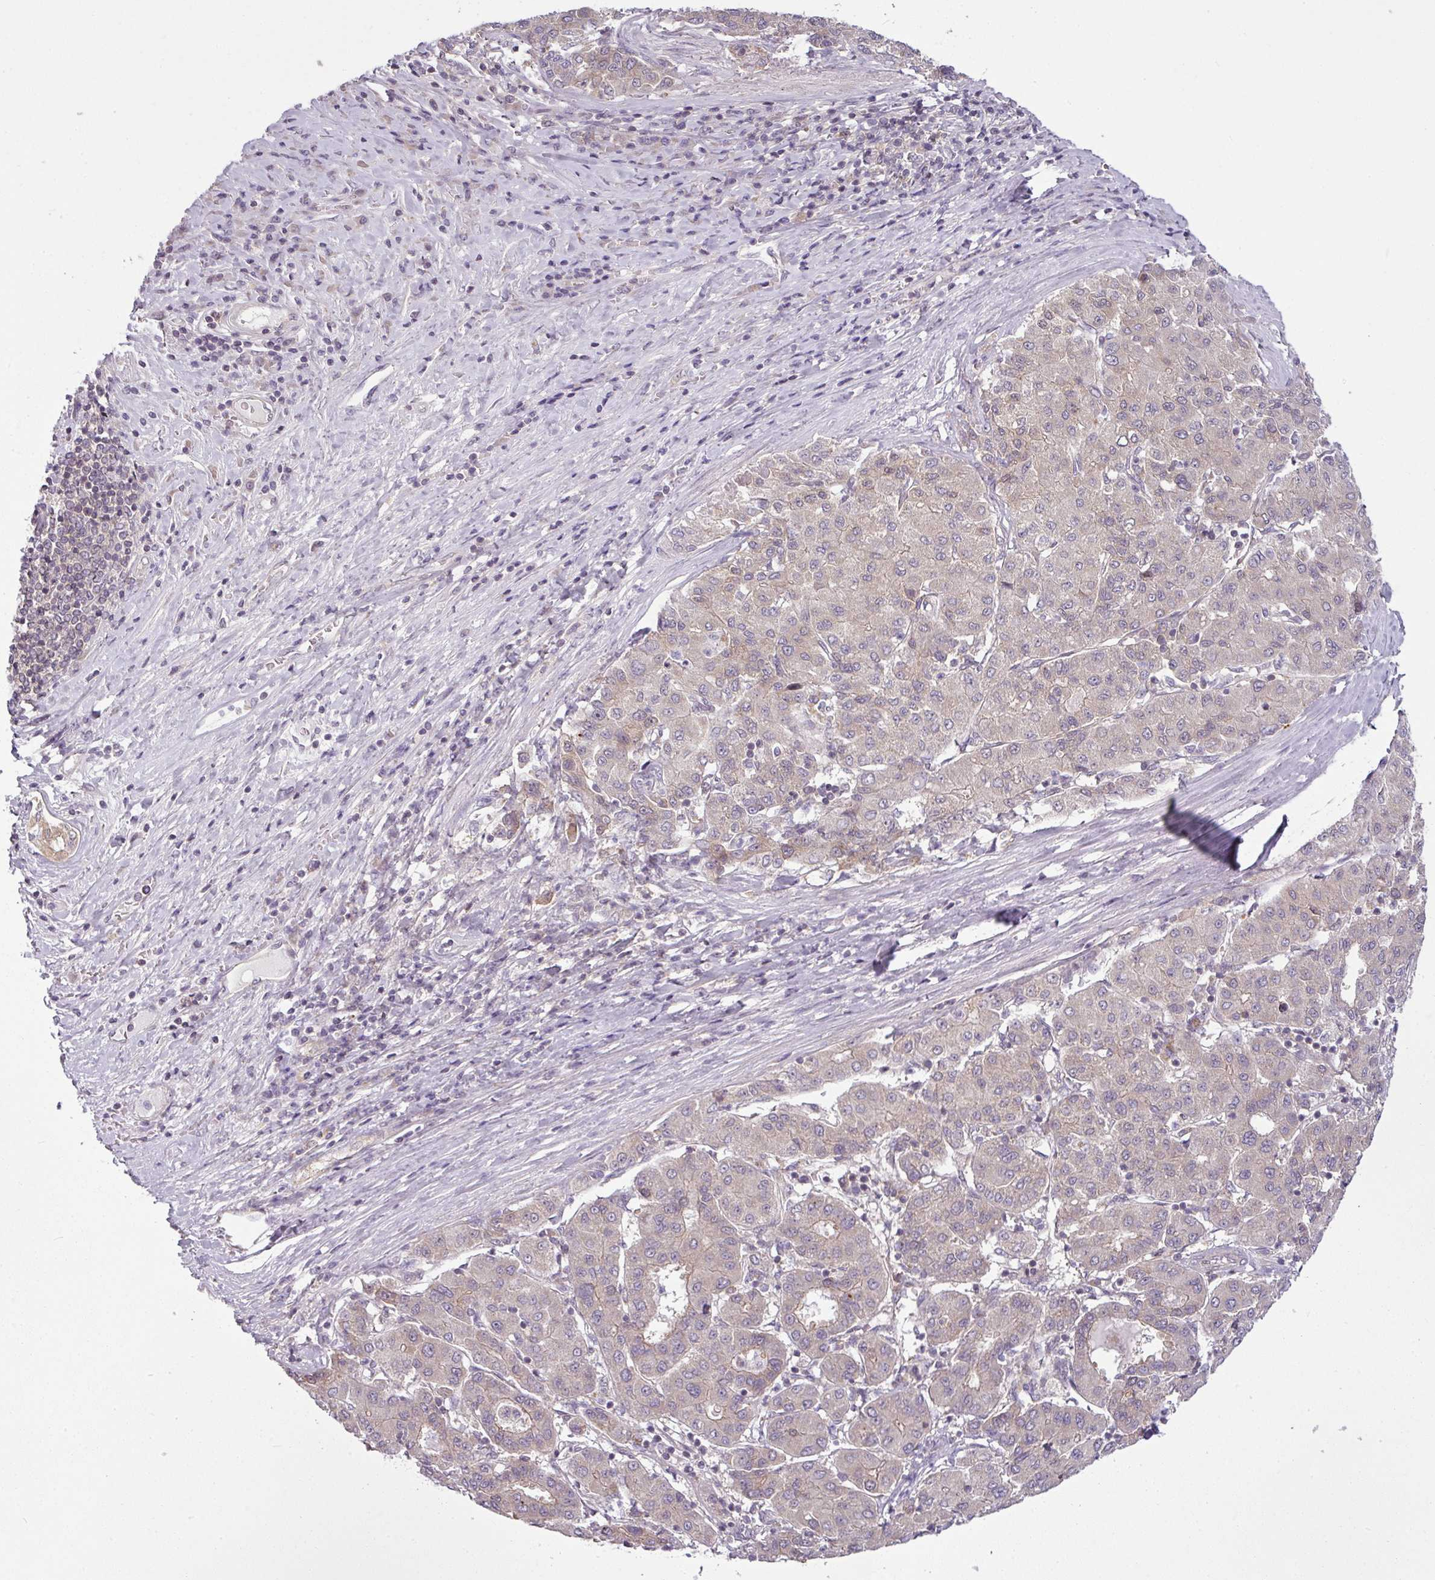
{"staining": {"intensity": "weak", "quantity": "<25%", "location": "cytoplasmic/membranous"}, "tissue": "liver cancer", "cell_type": "Tumor cells", "image_type": "cancer", "snomed": [{"axis": "morphology", "description": "Carcinoma, Hepatocellular, NOS"}, {"axis": "topography", "description": "Liver"}], "caption": "Liver hepatocellular carcinoma was stained to show a protein in brown. There is no significant positivity in tumor cells.", "gene": "DERPC", "patient": {"sex": "male", "age": 65}}